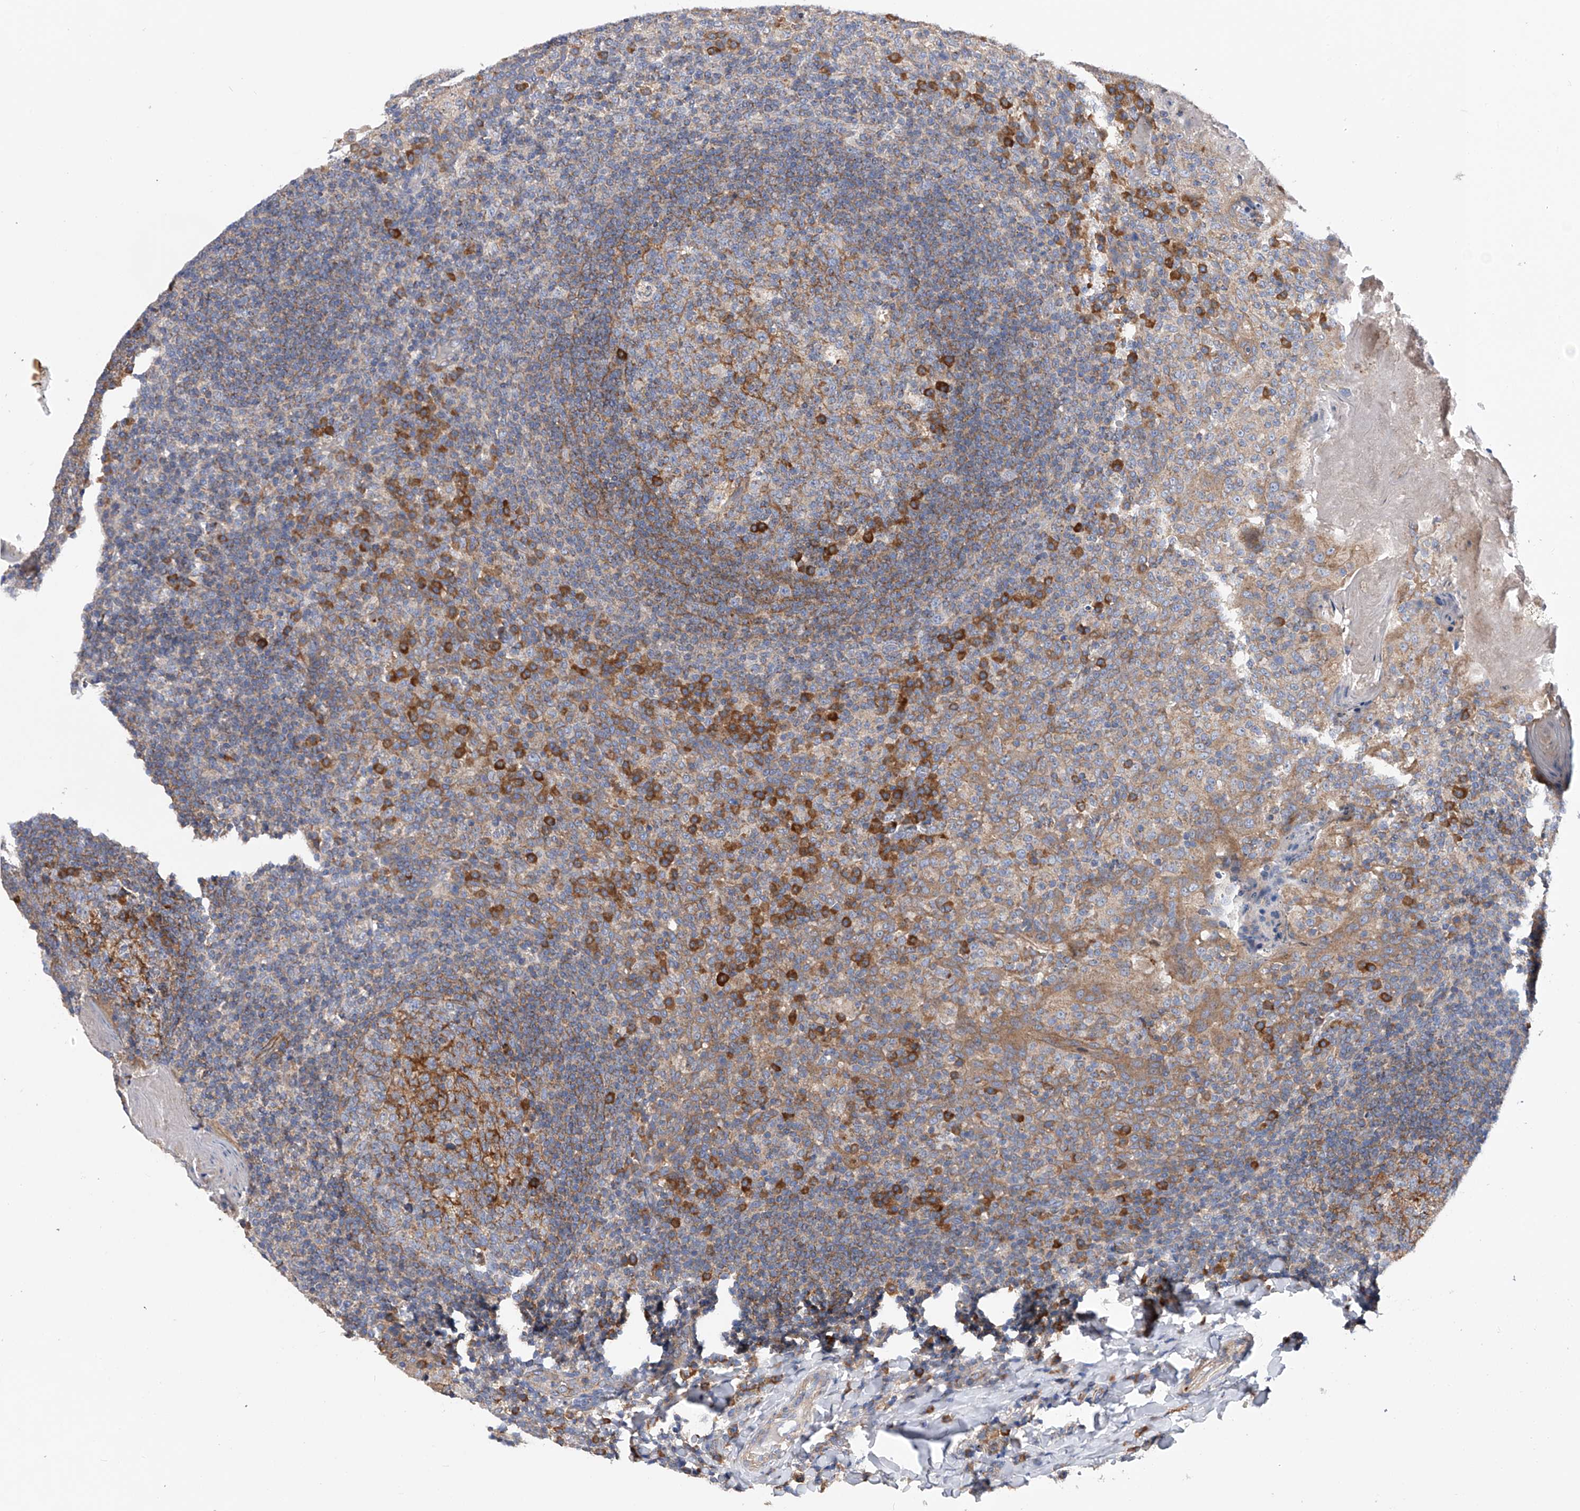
{"staining": {"intensity": "moderate", "quantity": "<25%", "location": "cytoplasmic/membranous"}, "tissue": "tonsil", "cell_type": "Germinal center cells", "image_type": "normal", "snomed": [{"axis": "morphology", "description": "Normal tissue, NOS"}, {"axis": "topography", "description": "Tonsil"}], "caption": "Protein staining displays moderate cytoplasmic/membranous expression in about <25% of germinal center cells in benign tonsil. The protein of interest is stained brown, and the nuclei are stained in blue (DAB IHC with brightfield microscopy, high magnification).", "gene": "MLYCD", "patient": {"sex": "female", "age": 19}}